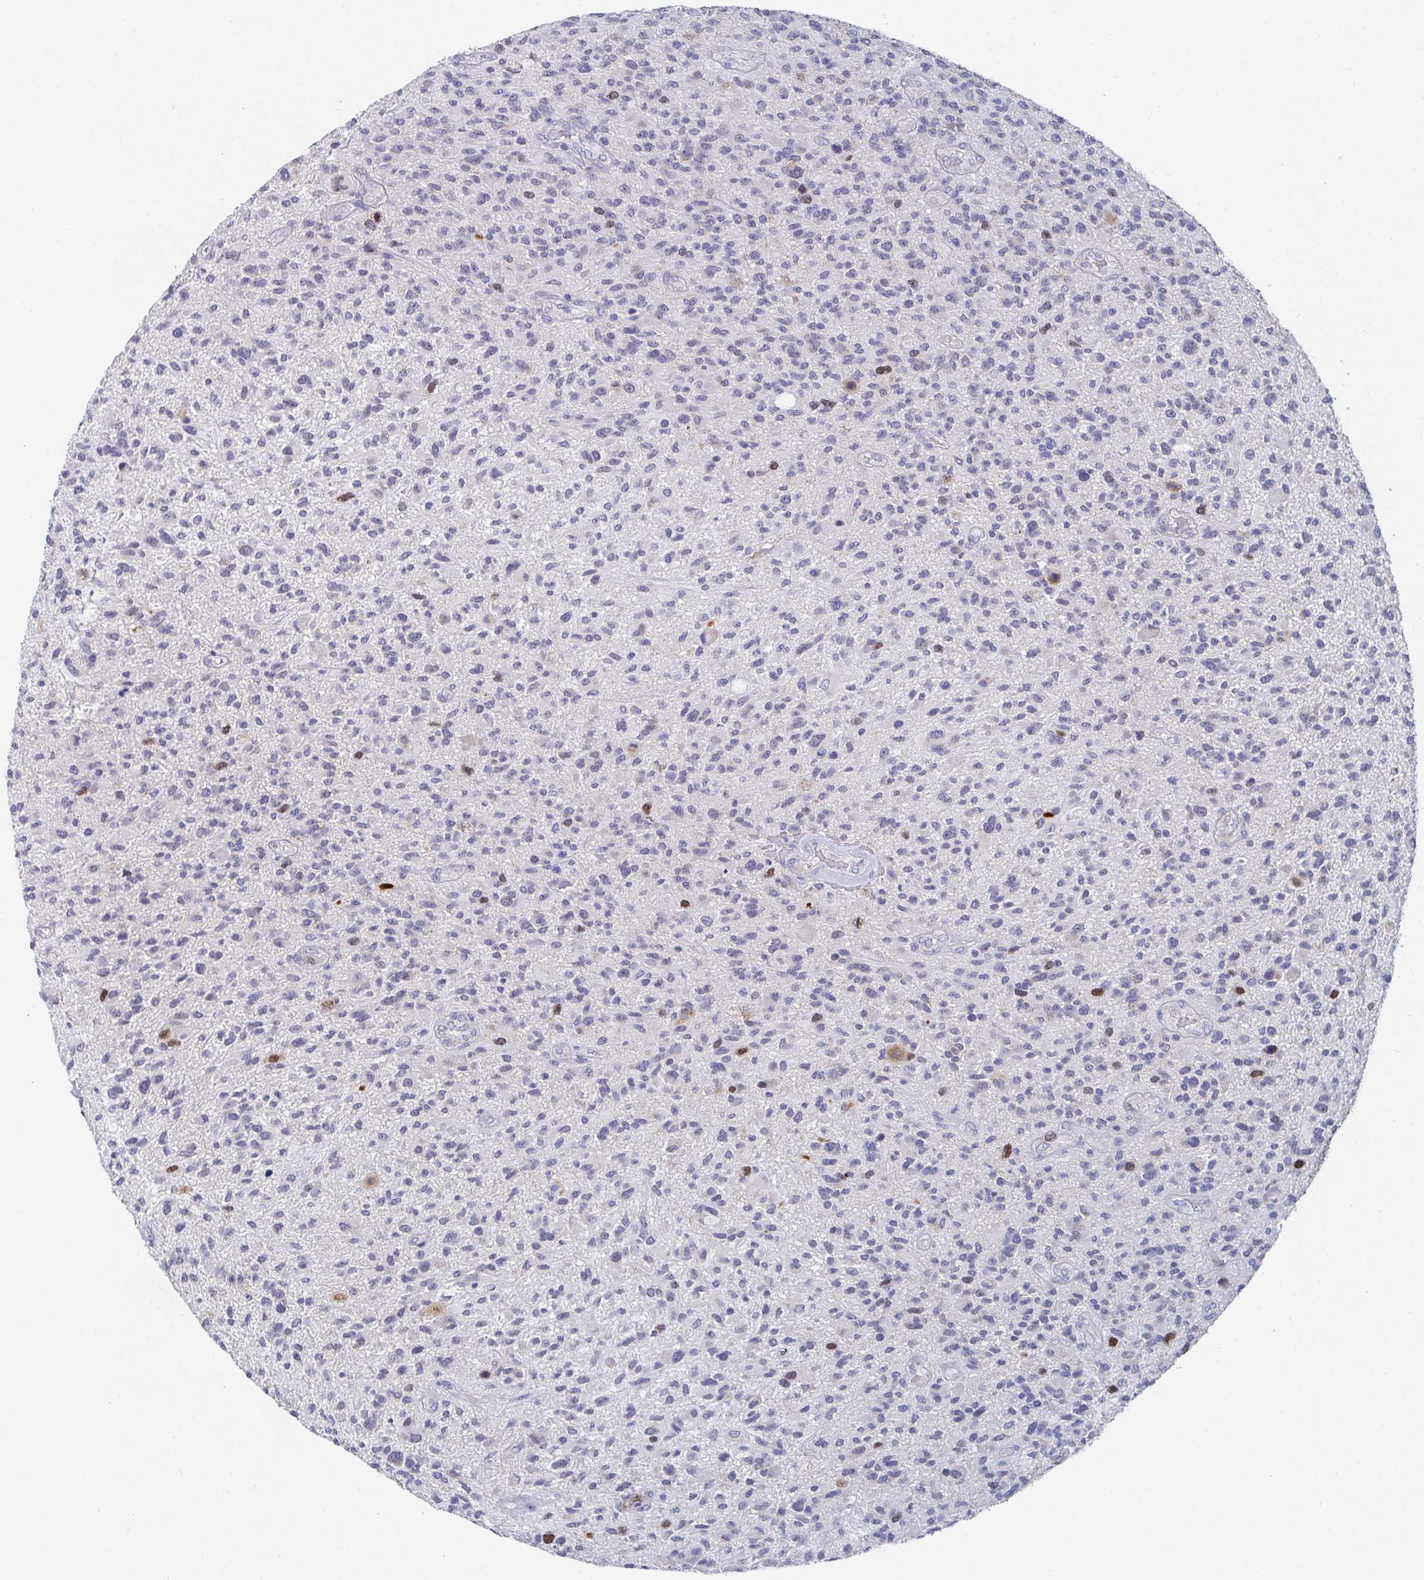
{"staining": {"intensity": "negative", "quantity": "none", "location": "none"}, "tissue": "glioma", "cell_type": "Tumor cells", "image_type": "cancer", "snomed": [{"axis": "morphology", "description": "Glioma, malignant, High grade"}, {"axis": "topography", "description": "Brain"}], "caption": "An immunohistochemistry (IHC) photomicrograph of high-grade glioma (malignant) is shown. There is no staining in tumor cells of high-grade glioma (malignant).", "gene": "ATP5F1C", "patient": {"sex": "male", "age": 47}}